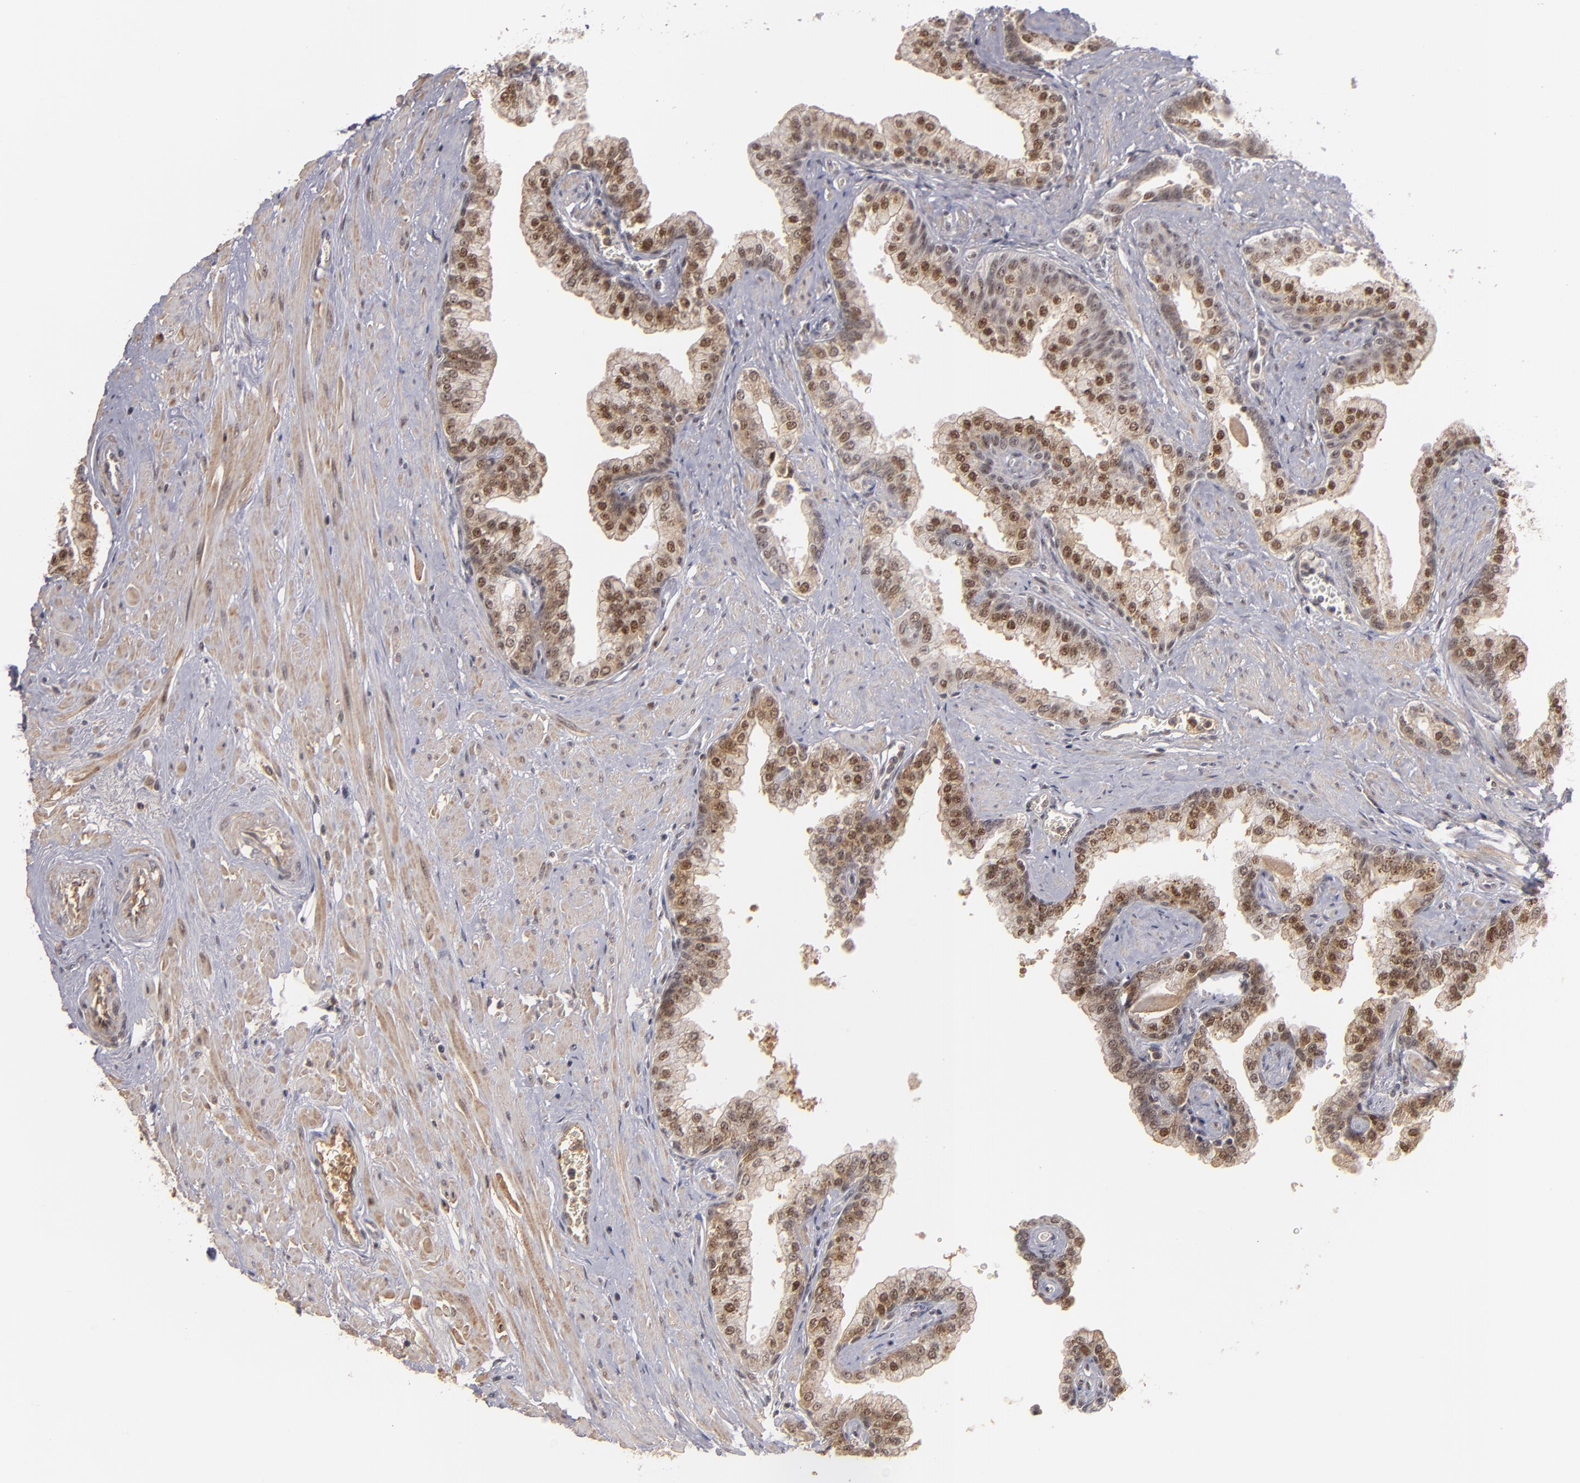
{"staining": {"intensity": "moderate", "quantity": ">75%", "location": "nuclear"}, "tissue": "prostate", "cell_type": "Glandular cells", "image_type": "normal", "snomed": [{"axis": "morphology", "description": "Normal tissue, NOS"}, {"axis": "topography", "description": "Prostate"}], "caption": "Prostate stained for a protein displays moderate nuclear positivity in glandular cells. (Brightfield microscopy of DAB IHC at high magnification).", "gene": "ZNF234", "patient": {"sex": "male", "age": 60}}